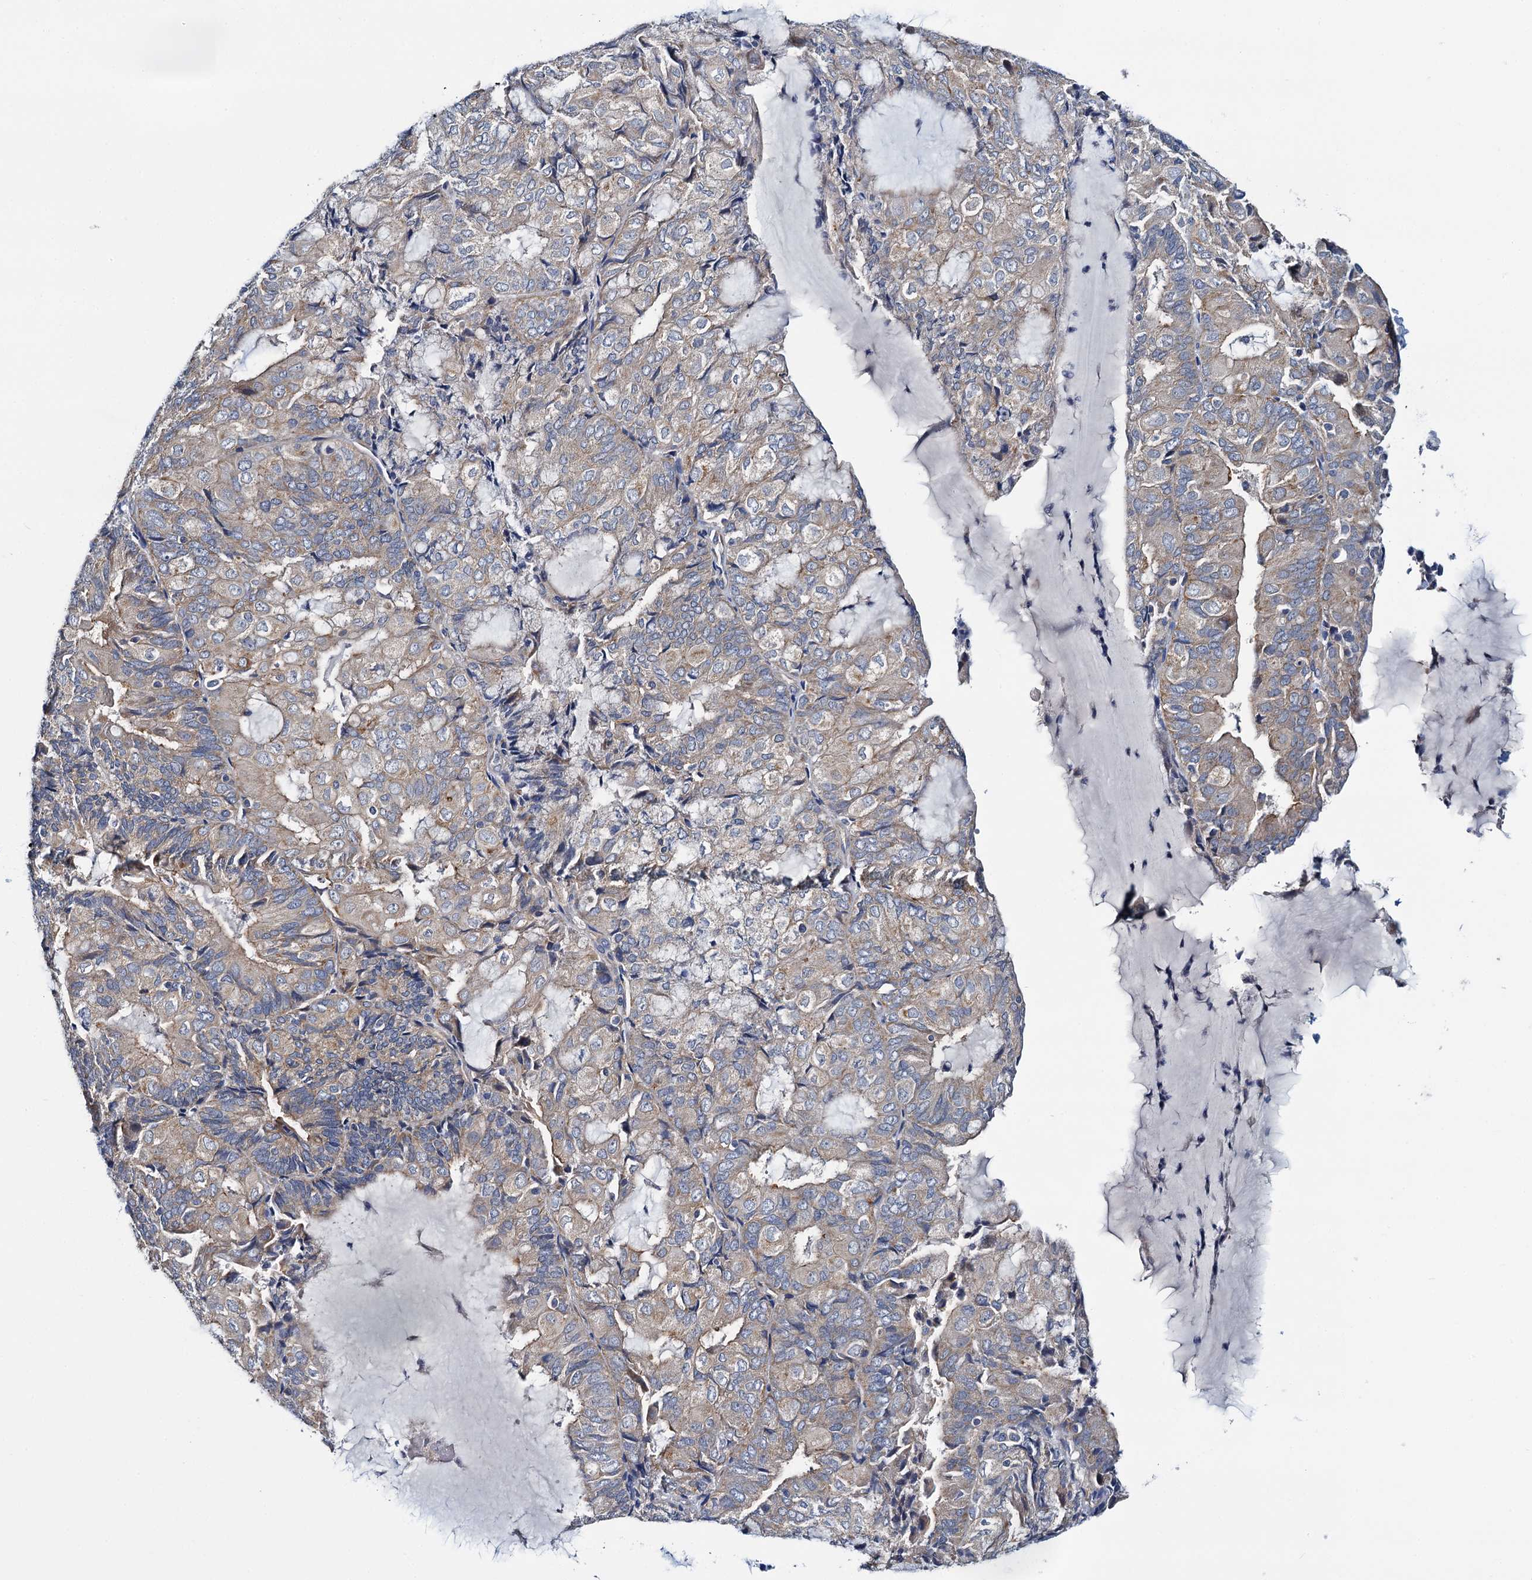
{"staining": {"intensity": "weak", "quantity": ">75%", "location": "cytoplasmic/membranous"}, "tissue": "endometrial cancer", "cell_type": "Tumor cells", "image_type": "cancer", "snomed": [{"axis": "morphology", "description": "Adenocarcinoma, NOS"}, {"axis": "topography", "description": "Endometrium"}], "caption": "An immunohistochemistry (IHC) histopathology image of neoplastic tissue is shown. Protein staining in brown shows weak cytoplasmic/membranous positivity in adenocarcinoma (endometrial) within tumor cells.", "gene": "CEP295", "patient": {"sex": "female", "age": 81}}